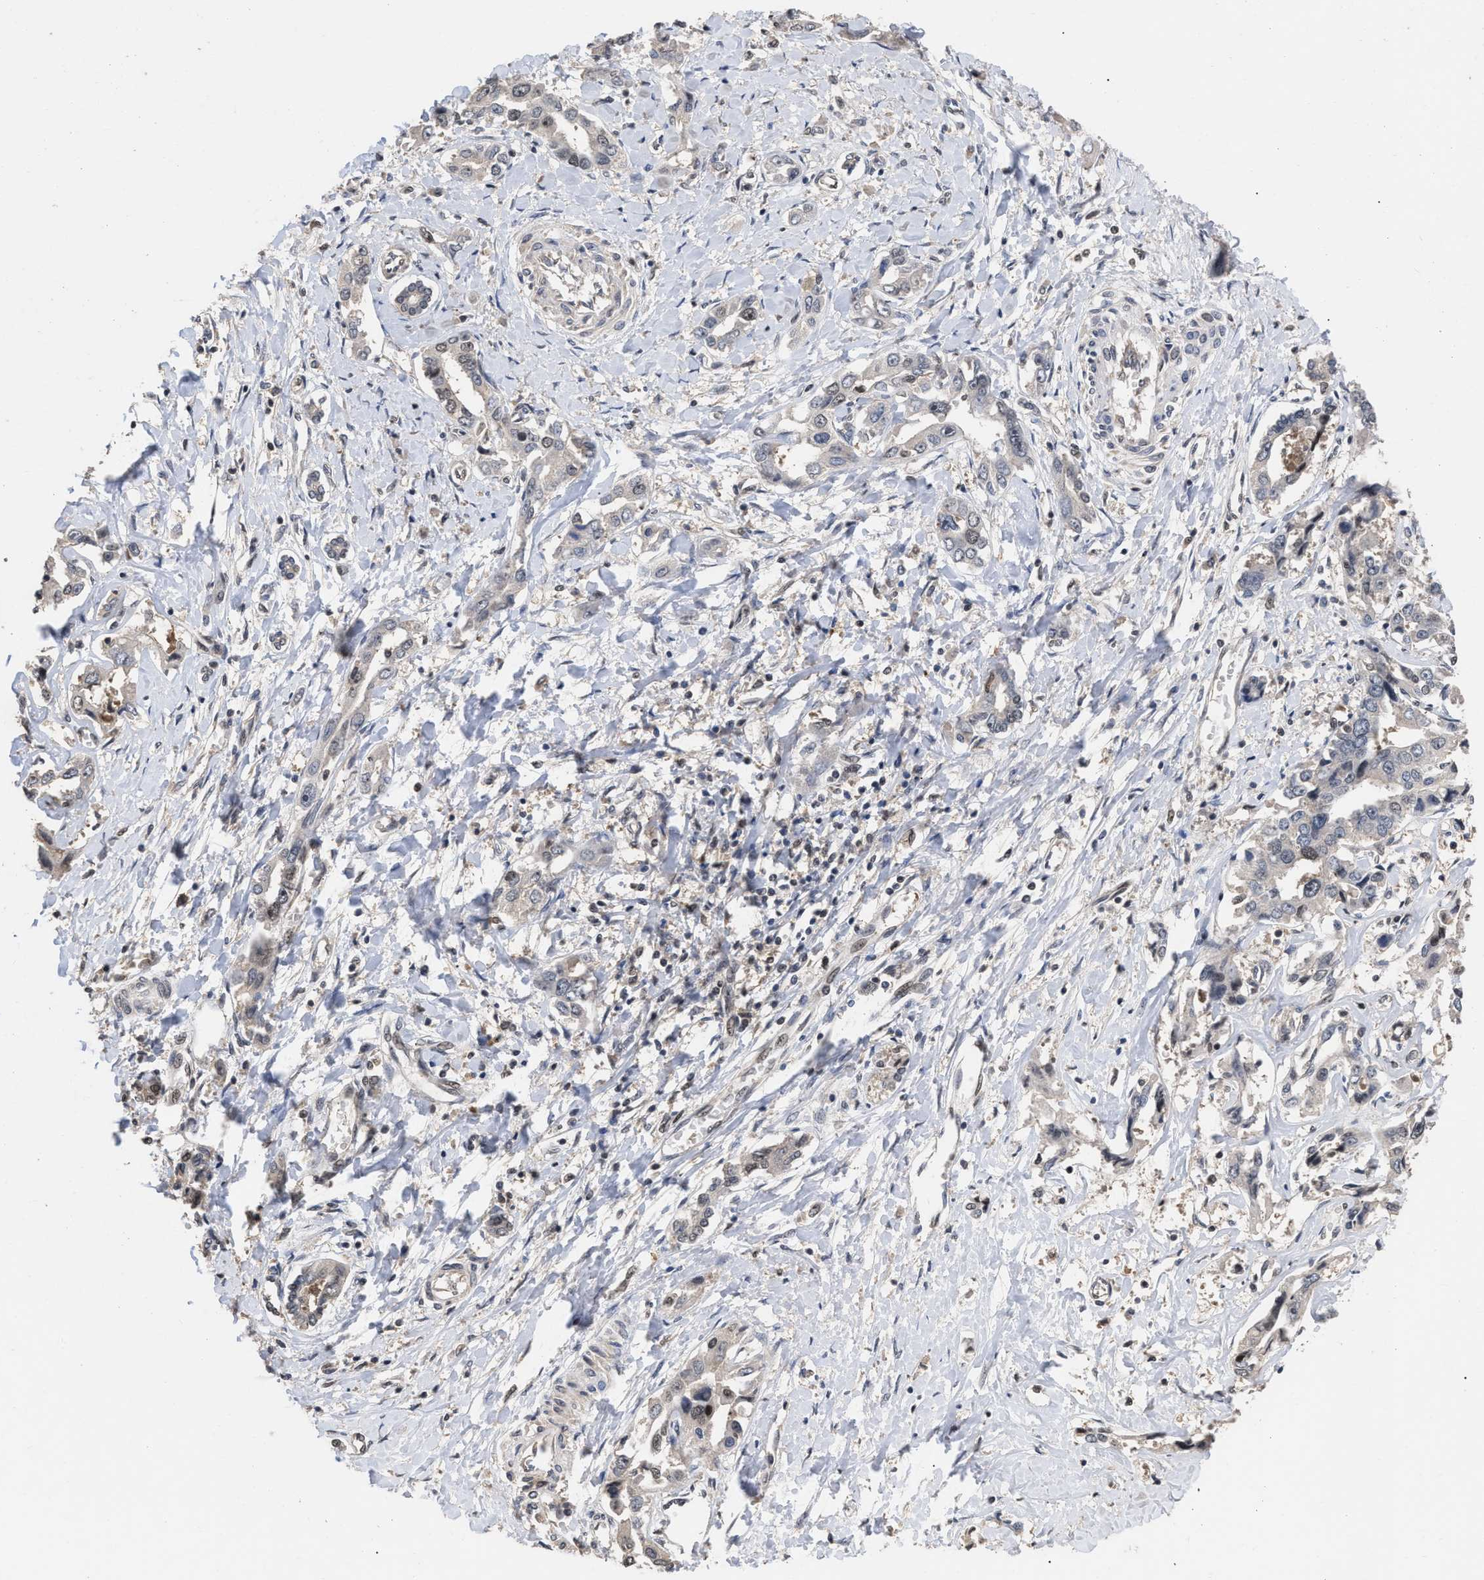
{"staining": {"intensity": "negative", "quantity": "none", "location": "none"}, "tissue": "liver cancer", "cell_type": "Tumor cells", "image_type": "cancer", "snomed": [{"axis": "morphology", "description": "Cholangiocarcinoma"}, {"axis": "topography", "description": "Liver"}], "caption": "There is no significant staining in tumor cells of liver cholangiocarcinoma.", "gene": "JAZF1", "patient": {"sex": "male", "age": 59}}